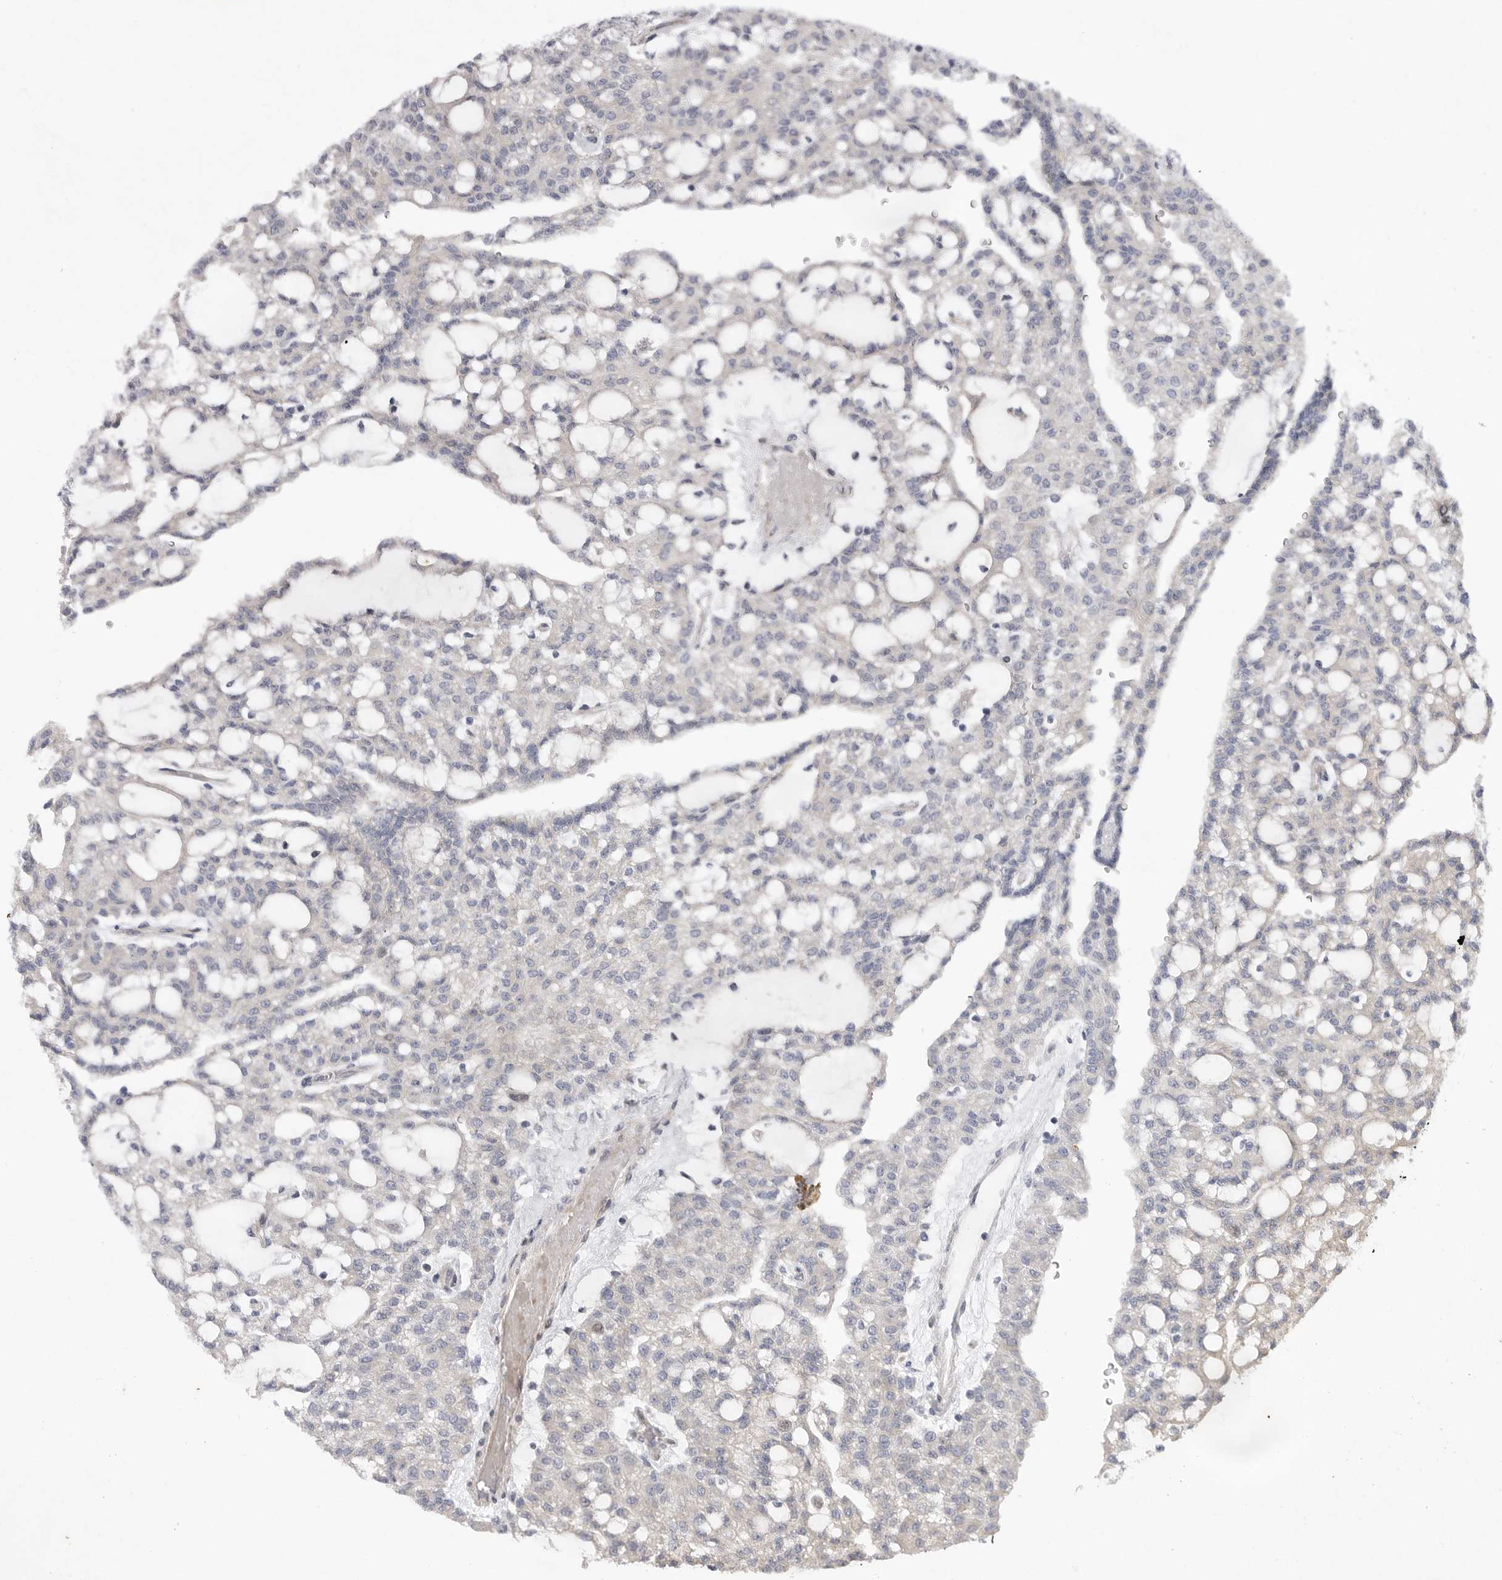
{"staining": {"intensity": "negative", "quantity": "none", "location": "none"}, "tissue": "renal cancer", "cell_type": "Tumor cells", "image_type": "cancer", "snomed": [{"axis": "morphology", "description": "Adenocarcinoma, NOS"}, {"axis": "topography", "description": "Kidney"}], "caption": "High magnification brightfield microscopy of renal cancer stained with DAB (brown) and counterstained with hematoxylin (blue): tumor cells show no significant positivity.", "gene": "FBXO43", "patient": {"sex": "male", "age": 63}}